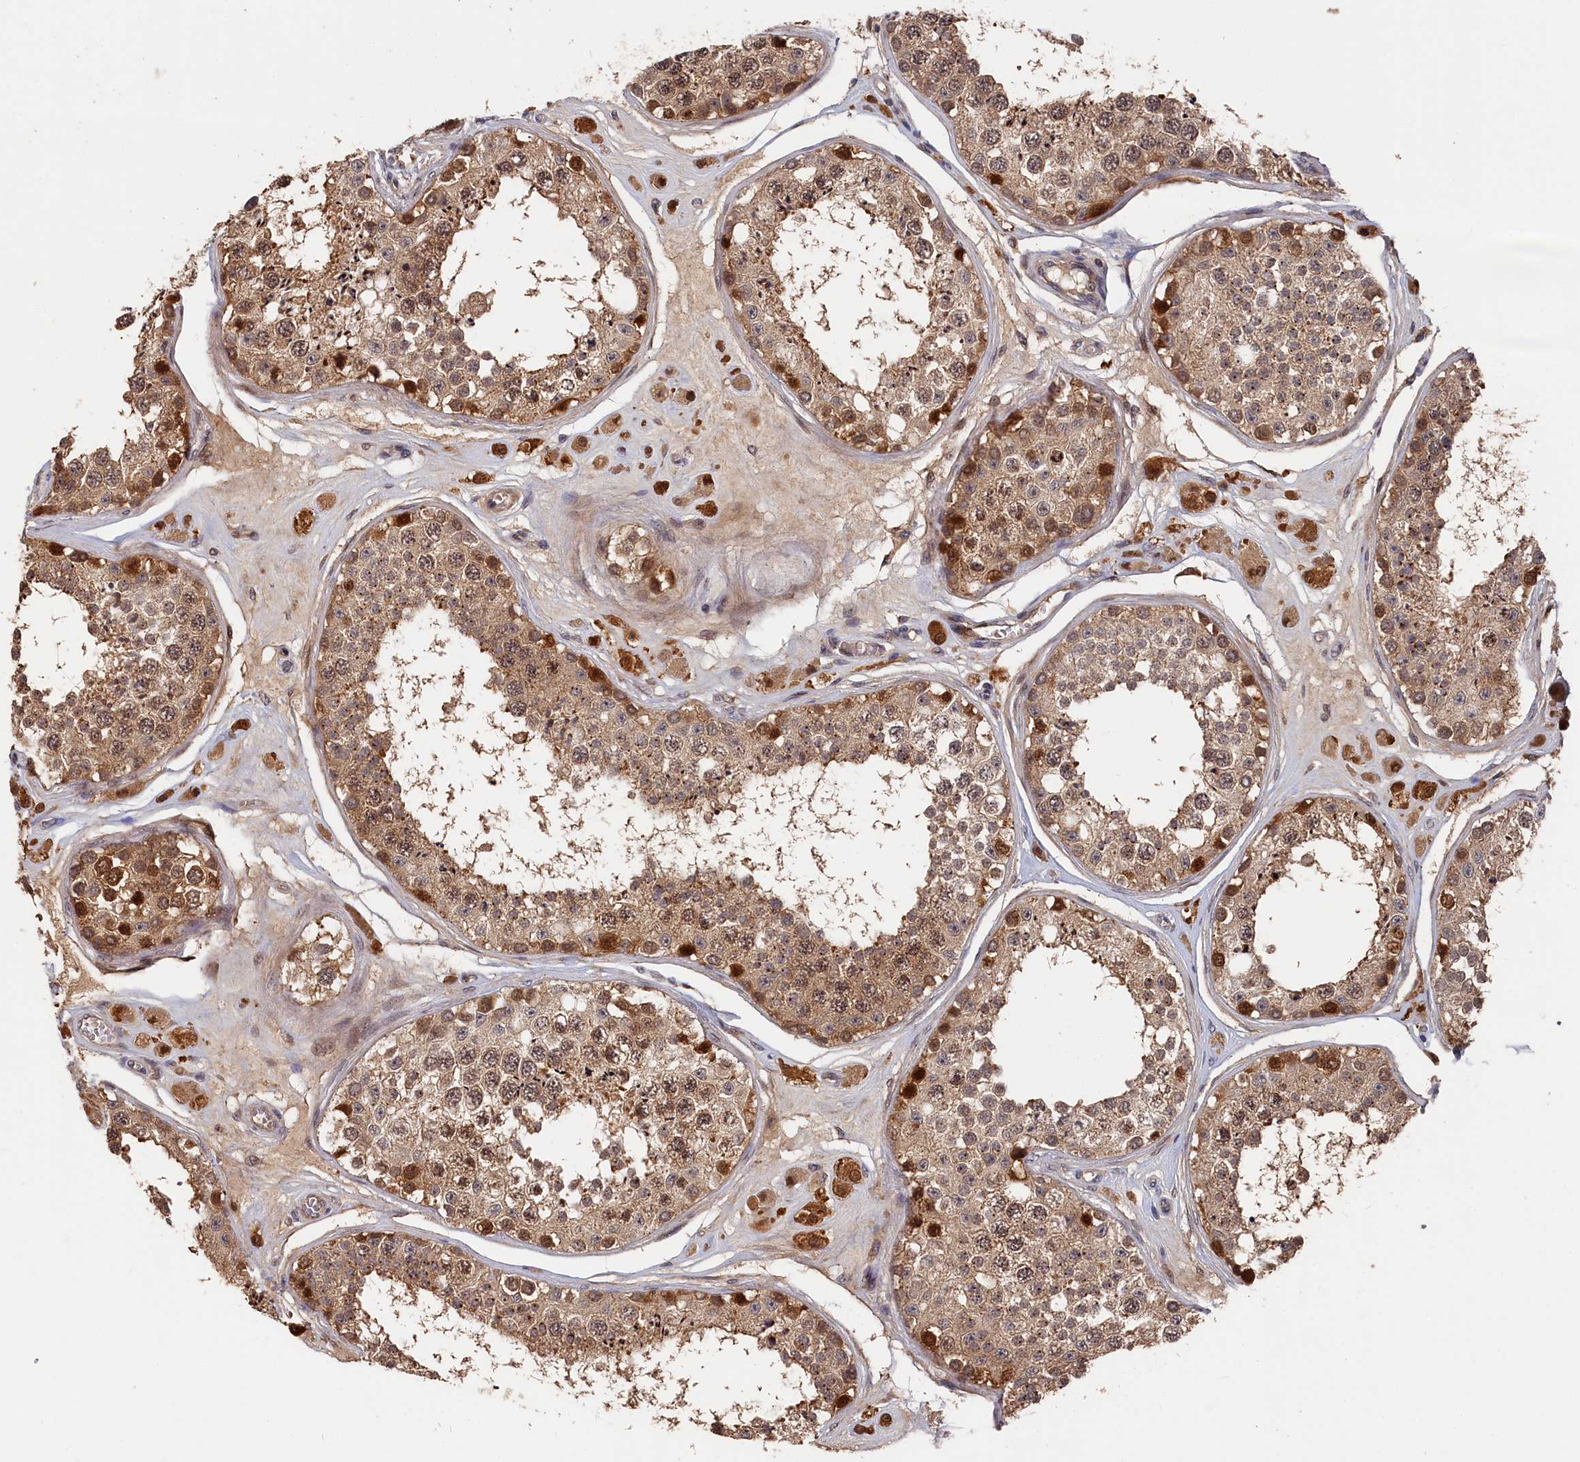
{"staining": {"intensity": "strong", "quantity": "25%-75%", "location": "cytoplasmic/membranous,nuclear"}, "tissue": "testis", "cell_type": "Cells in seminiferous ducts", "image_type": "normal", "snomed": [{"axis": "morphology", "description": "Normal tissue, NOS"}, {"axis": "topography", "description": "Testis"}], "caption": "Testis stained for a protein shows strong cytoplasmic/membranous,nuclear positivity in cells in seminiferous ducts. (DAB (3,3'-diaminobenzidine) IHC, brown staining for protein, blue staining for nuclei).", "gene": "RMI2", "patient": {"sex": "male", "age": 25}}